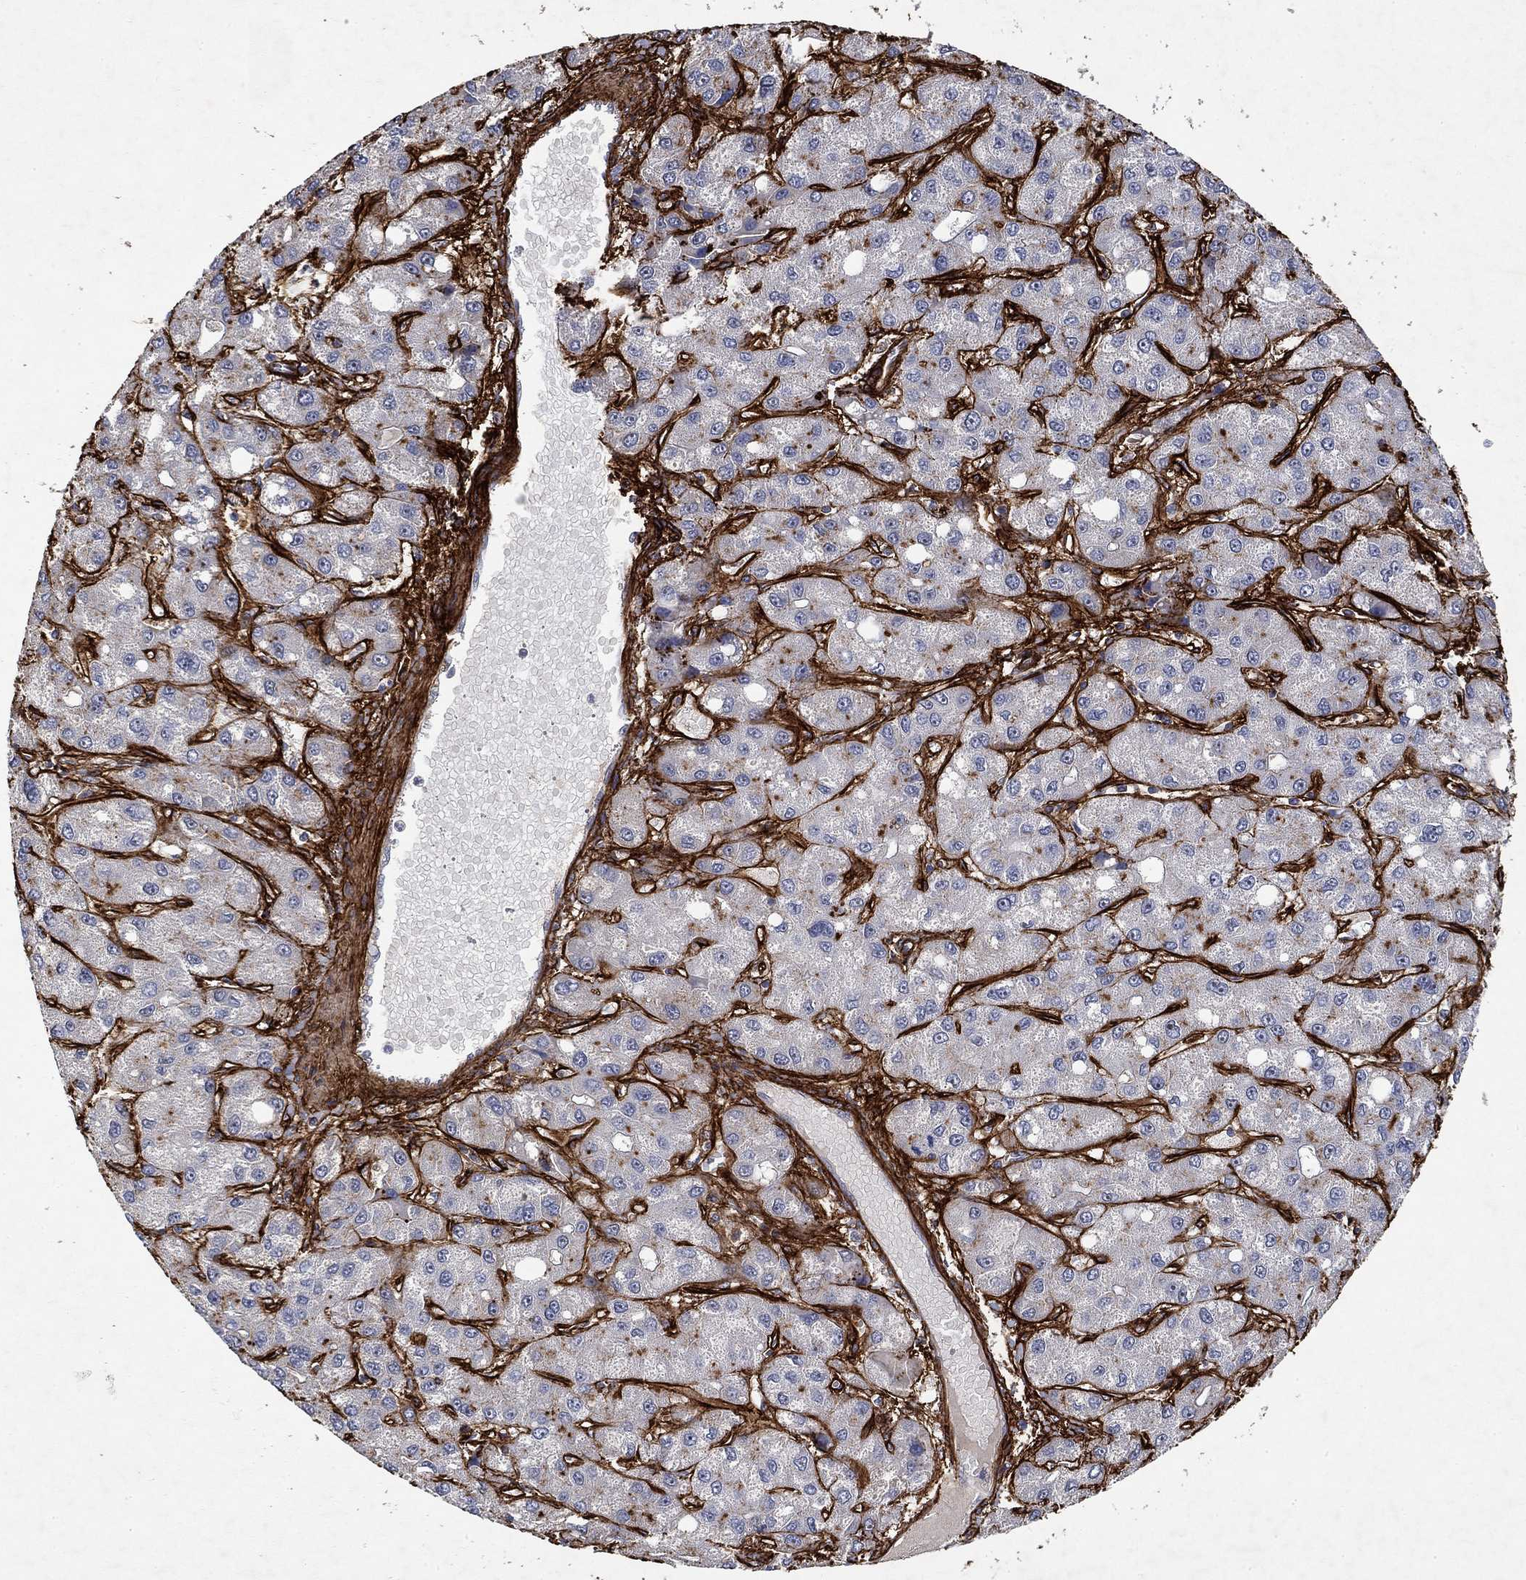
{"staining": {"intensity": "negative", "quantity": "none", "location": "none"}, "tissue": "liver cancer", "cell_type": "Tumor cells", "image_type": "cancer", "snomed": [{"axis": "morphology", "description": "Carcinoma, Hepatocellular, NOS"}, {"axis": "topography", "description": "Liver"}], "caption": "Immunohistochemical staining of human liver cancer (hepatocellular carcinoma) displays no significant positivity in tumor cells. The staining is performed using DAB brown chromogen with nuclei counter-stained in using hematoxylin.", "gene": "COL4A2", "patient": {"sex": "male", "age": 73}}